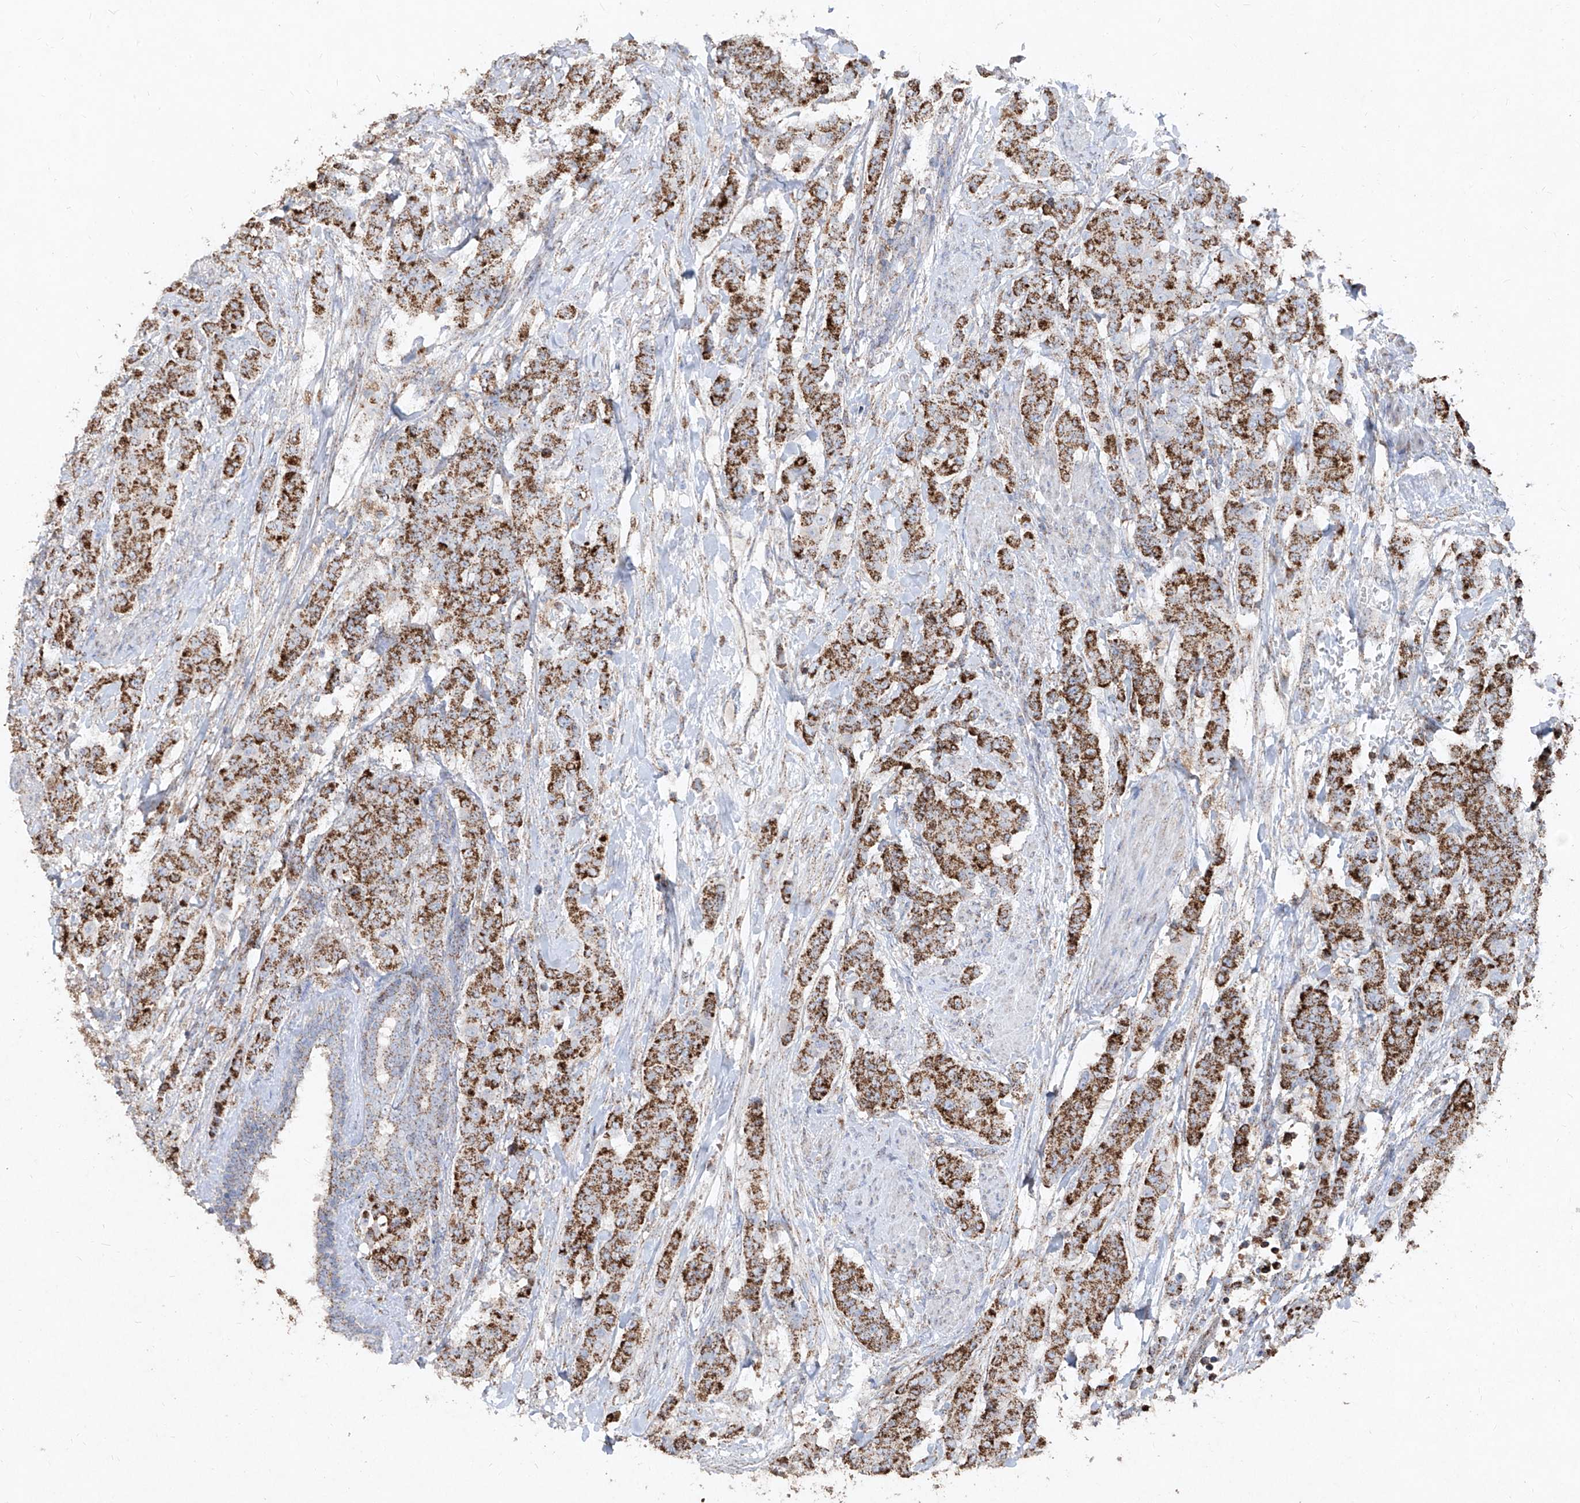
{"staining": {"intensity": "strong", "quantity": ">75%", "location": "cytoplasmic/membranous"}, "tissue": "breast cancer", "cell_type": "Tumor cells", "image_type": "cancer", "snomed": [{"axis": "morphology", "description": "Duct carcinoma"}, {"axis": "topography", "description": "Breast"}], "caption": "The image displays staining of breast intraductal carcinoma, revealing strong cytoplasmic/membranous protein positivity (brown color) within tumor cells.", "gene": "ABCD3", "patient": {"sex": "female", "age": 40}}